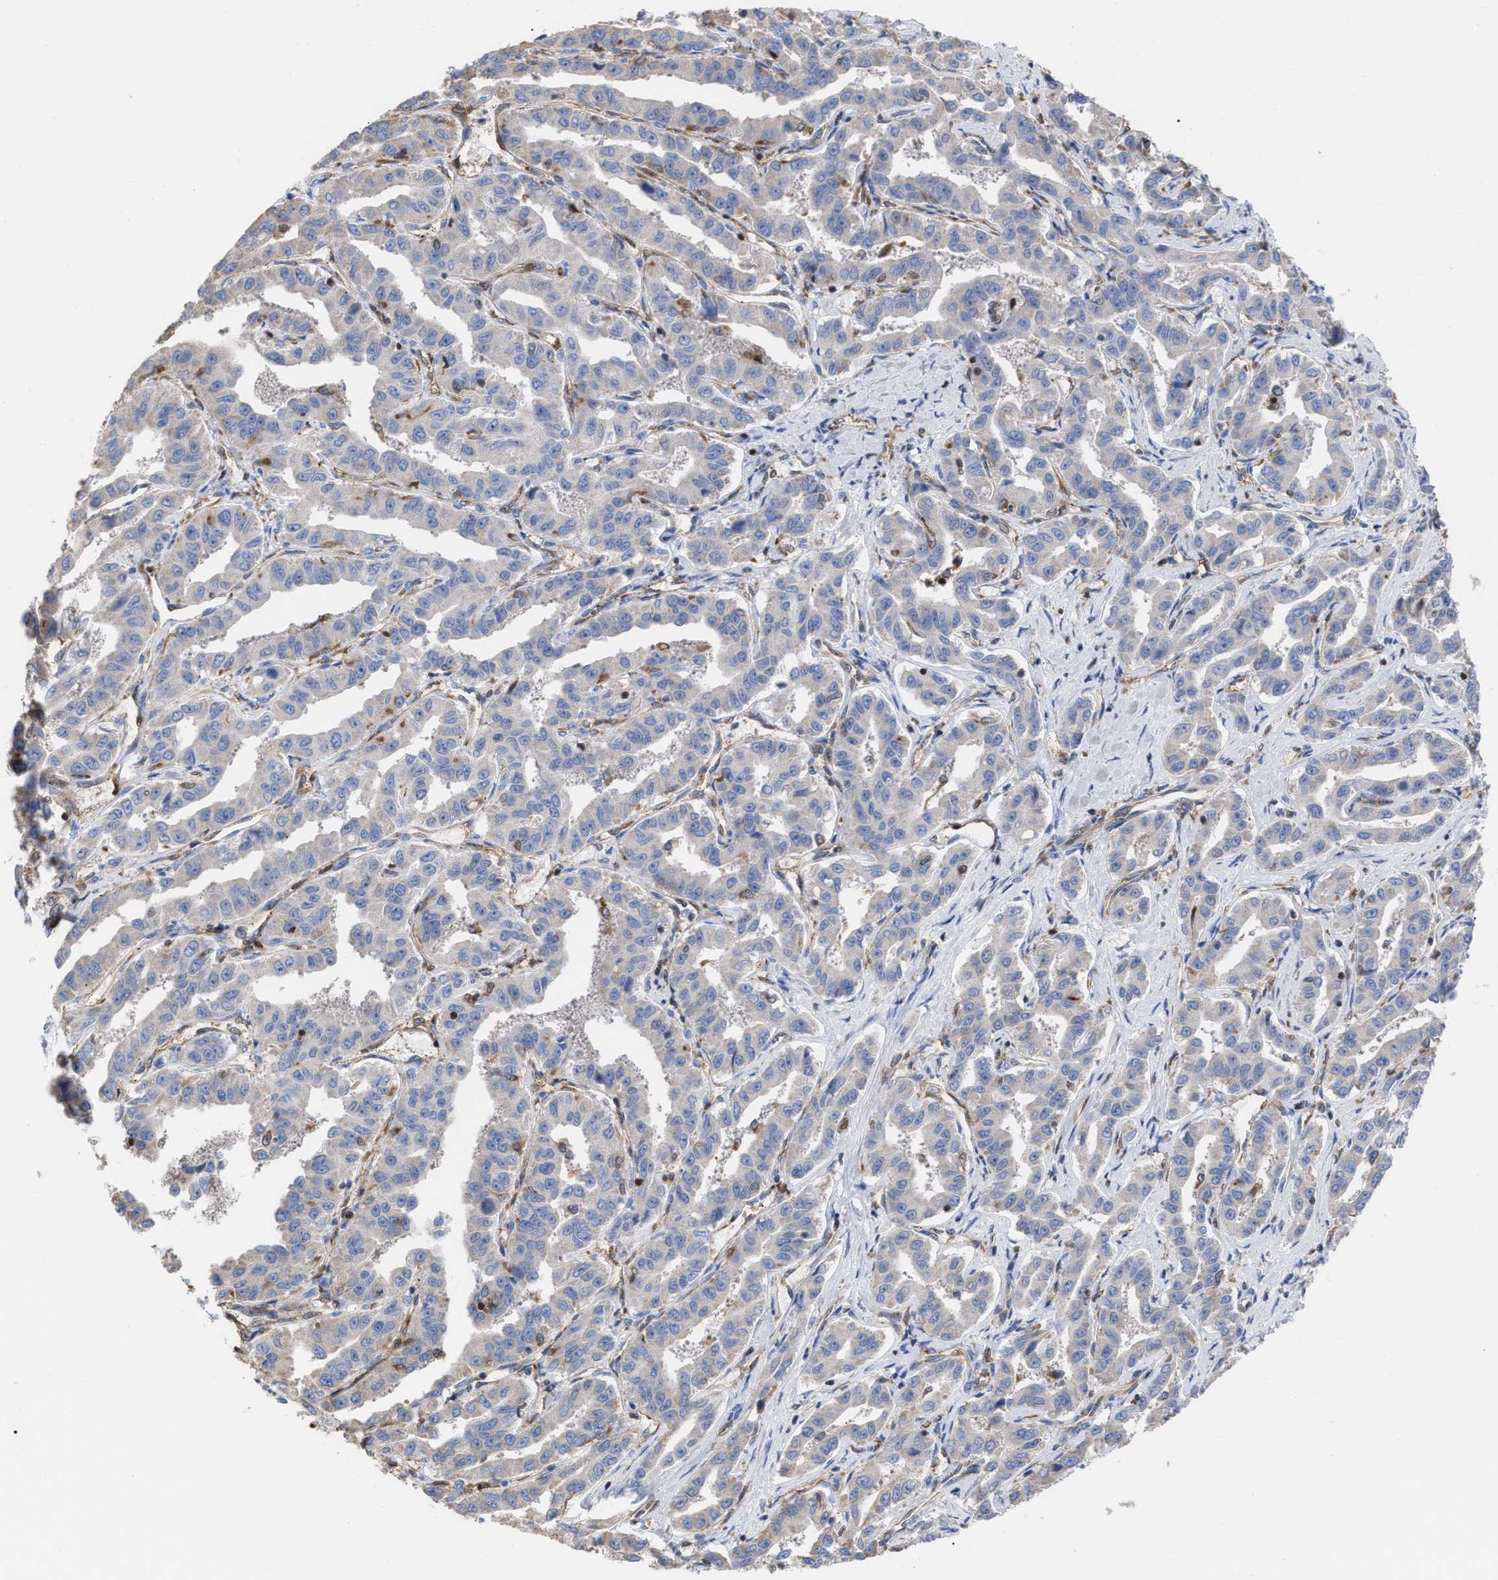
{"staining": {"intensity": "negative", "quantity": "none", "location": "none"}, "tissue": "liver cancer", "cell_type": "Tumor cells", "image_type": "cancer", "snomed": [{"axis": "morphology", "description": "Cholangiocarcinoma"}, {"axis": "topography", "description": "Liver"}], "caption": "Immunohistochemistry (IHC) photomicrograph of neoplastic tissue: human cholangiocarcinoma (liver) stained with DAB (3,3'-diaminobenzidine) displays no significant protein positivity in tumor cells.", "gene": "GIMAP4", "patient": {"sex": "male", "age": 59}}